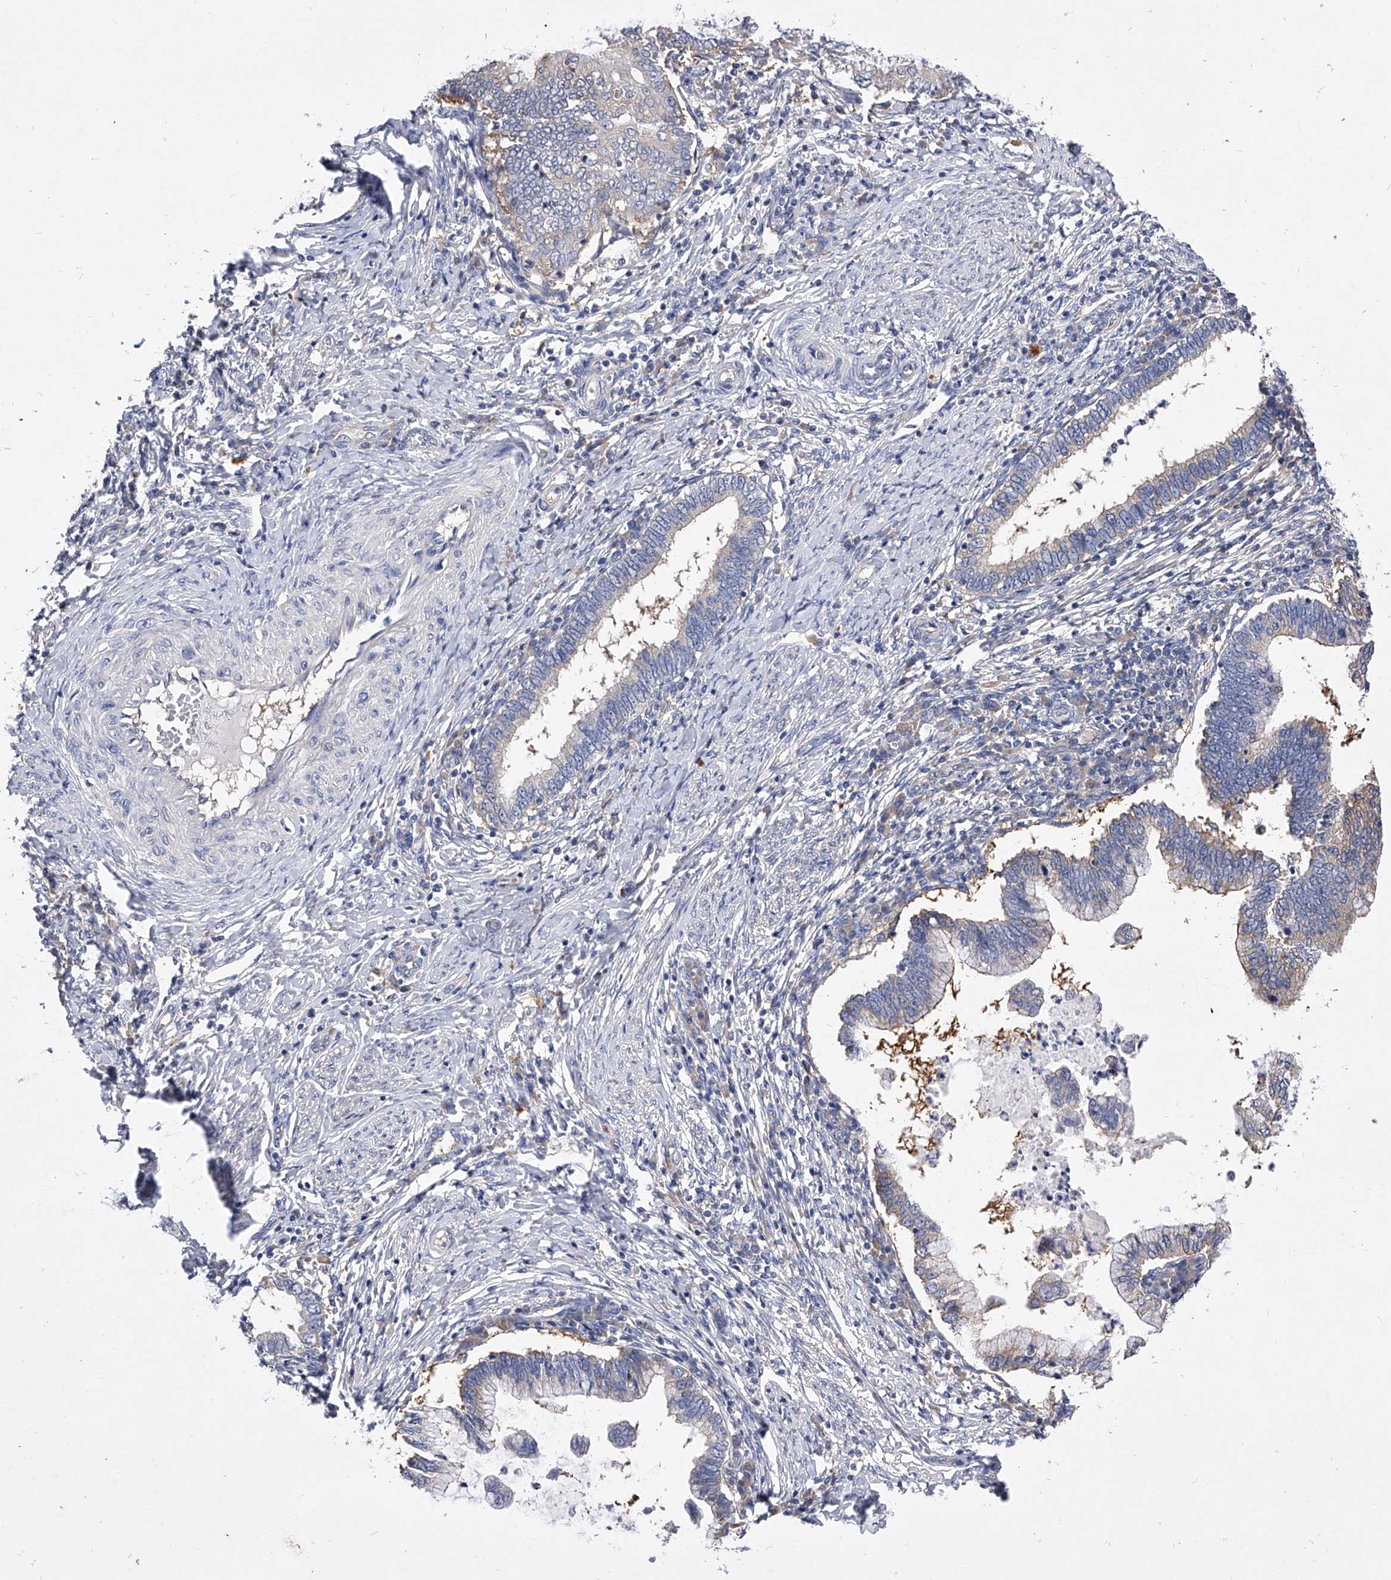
{"staining": {"intensity": "weak", "quantity": "25%-75%", "location": "cytoplasmic/membranous"}, "tissue": "cervical cancer", "cell_type": "Tumor cells", "image_type": "cancer", "snomed": [{"axis": "morphology", "description": "Adenocarcinoma, NOS"}, {"axis": "topography", "description": "Cervix"}], "caption": "Tumor cells display weak cytoplasmic/membranous positivity in approximately 25%-75% of cells in cervical adenocarcinoma. Nuclei are stained in blue.", "gene": "PPP5C", "patient": {"sex": "female", "age": 36}}